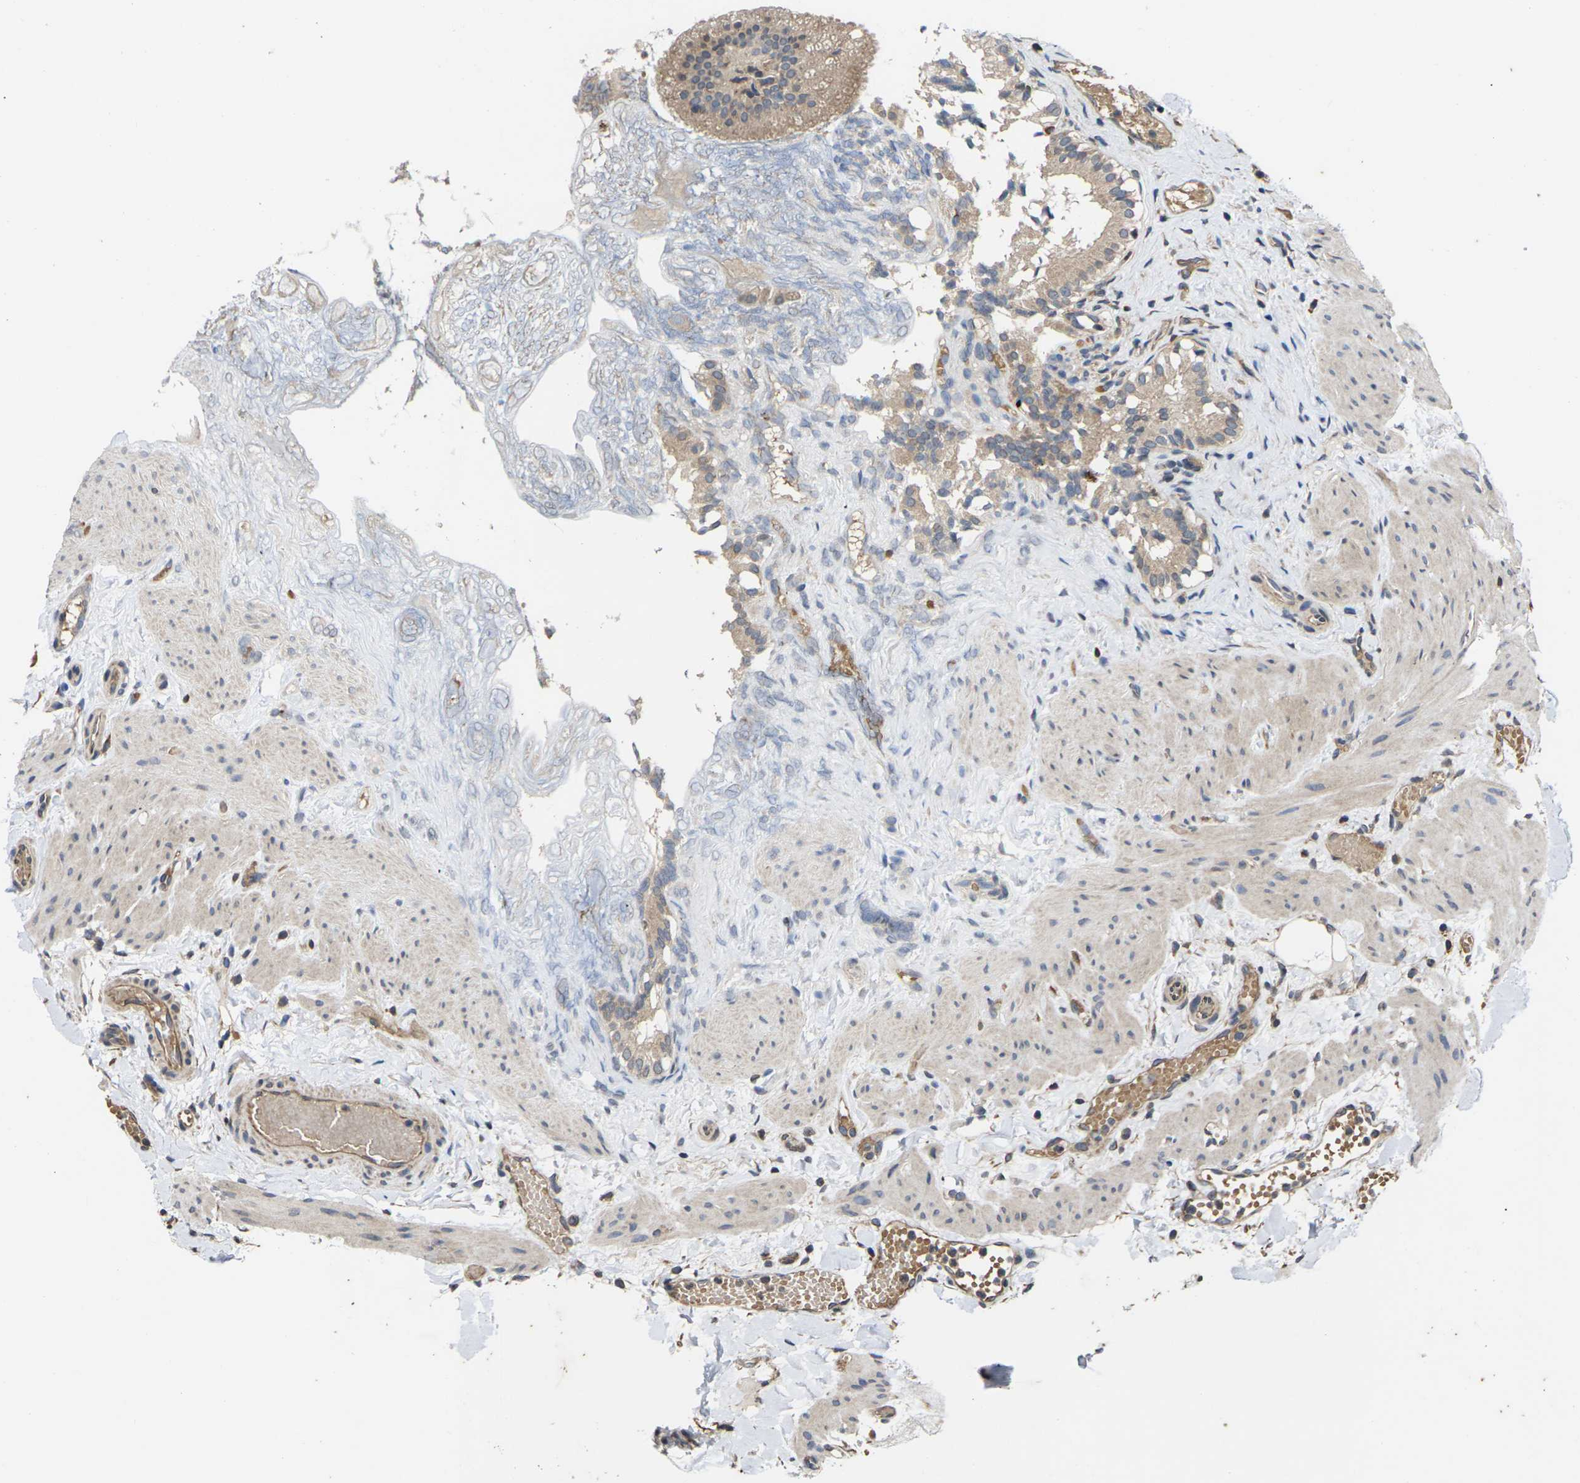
{"staining": {"intensity": "weak", "quantity": ">75%", "location": "cytoplasmic/membranous"}, "tissue": "gallbladder", "cell_type": "Glandular cells", "image_type": "normal", "snomed": [{"axis": "morphology", "description": "Normal tissue, NOS"}, {"axis": "topography", "description": "Gallbladder"}], "caption": "Protein expression analysis of normal human gallbladder reveals weak cytoplasmic/membranous positivity in approximately >75% of glandular cells. (brown staining indicates protein expression, while blue staining denotes nuclei).", "gene": "DKK2", "patient": {"sex": "female", "age": 26}}